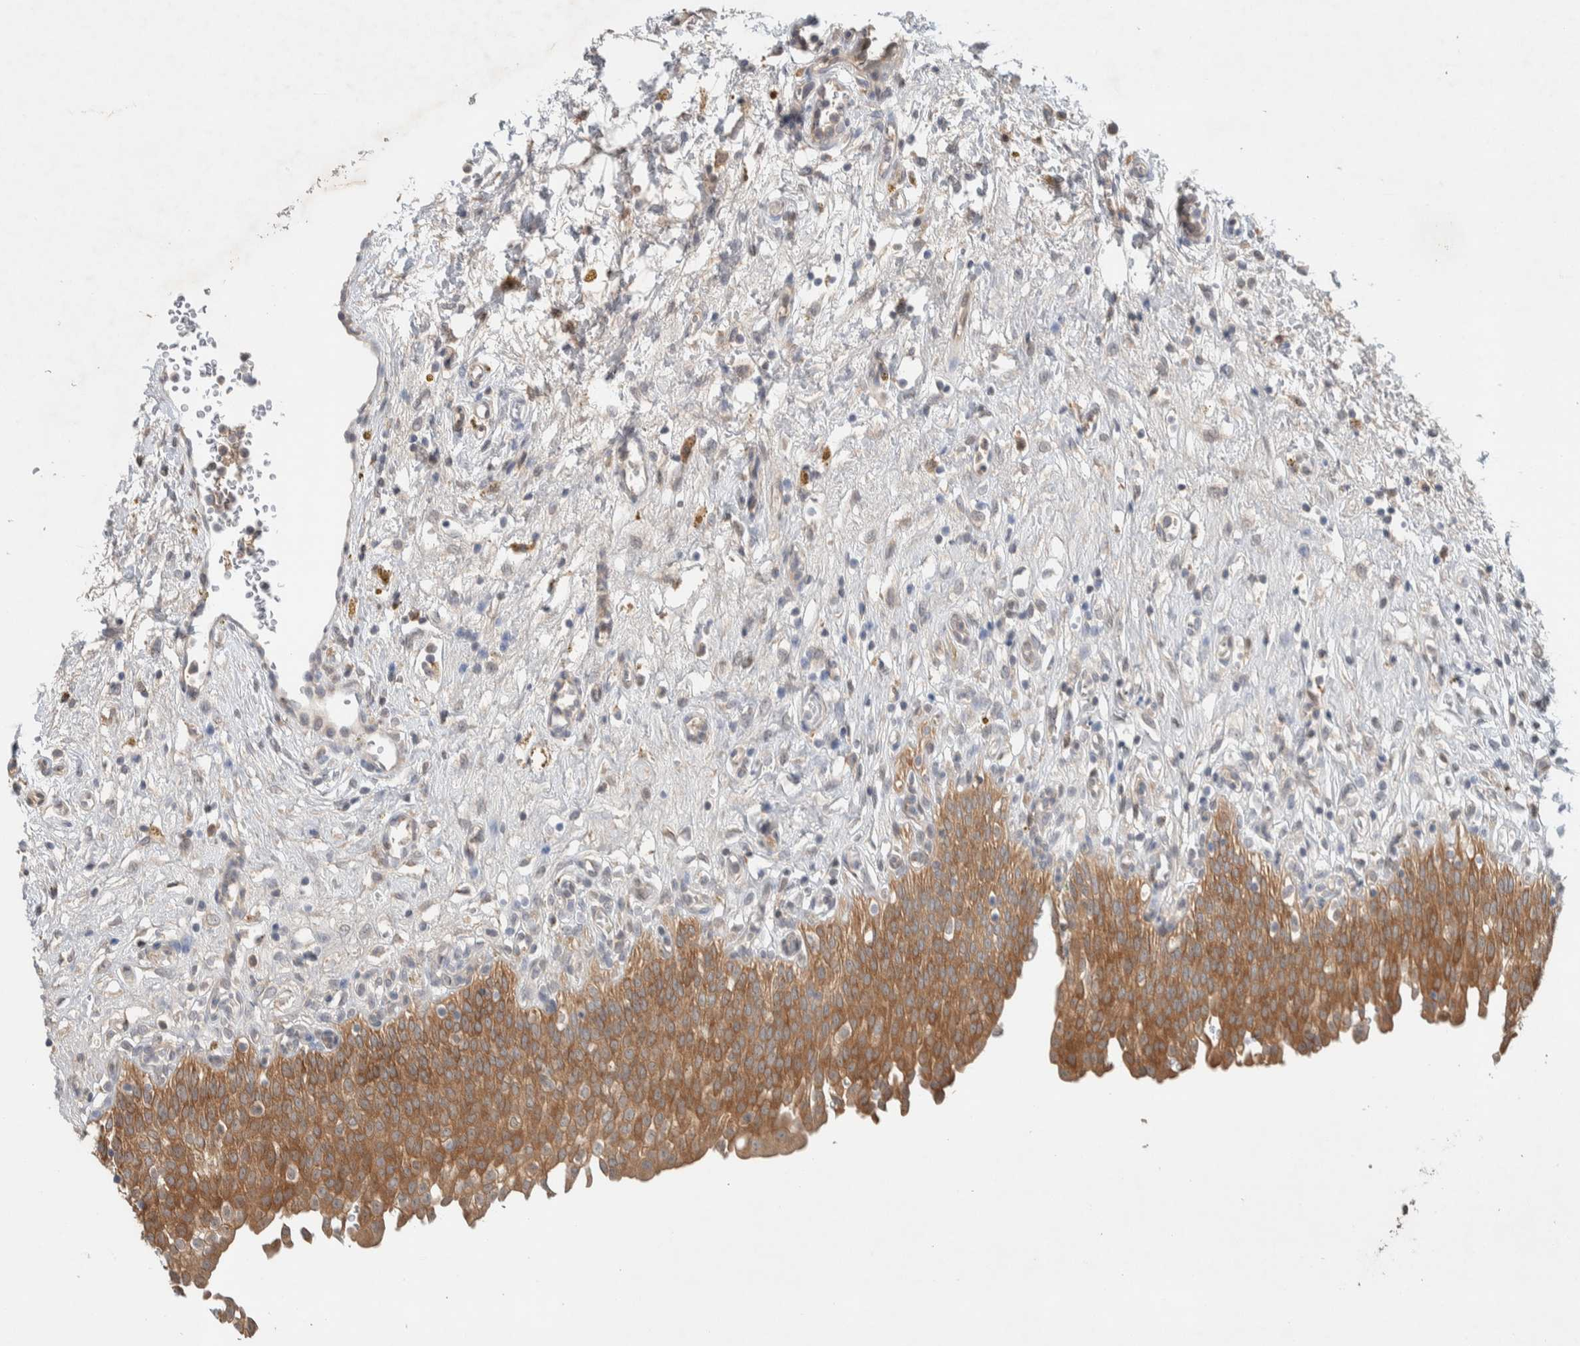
{"staining": {"intensity": "strong", "quantity": ">75%", "location": "cytoplasmic/membranous"}, "tissue": "urinary bladder", "cell_type": "Urothelial cells", "image_type": "normal", "snomed": [{"axis": "morphology", "description": "Urothelial carcinoma, High grade"}, {"axis": "topography", "description": "Urinary bladder"}], "caption": "DAB immunohistochemical staining of normal human urinary bladder reveals strong cytoplasmic/membranous protein positivity in about >75% of urothelial cells. The protein of interest is shown in brown color, while the nuclei are stained blue.", "gene": "DEPTOR", "patient": {"sex": "male", "age": 46}}